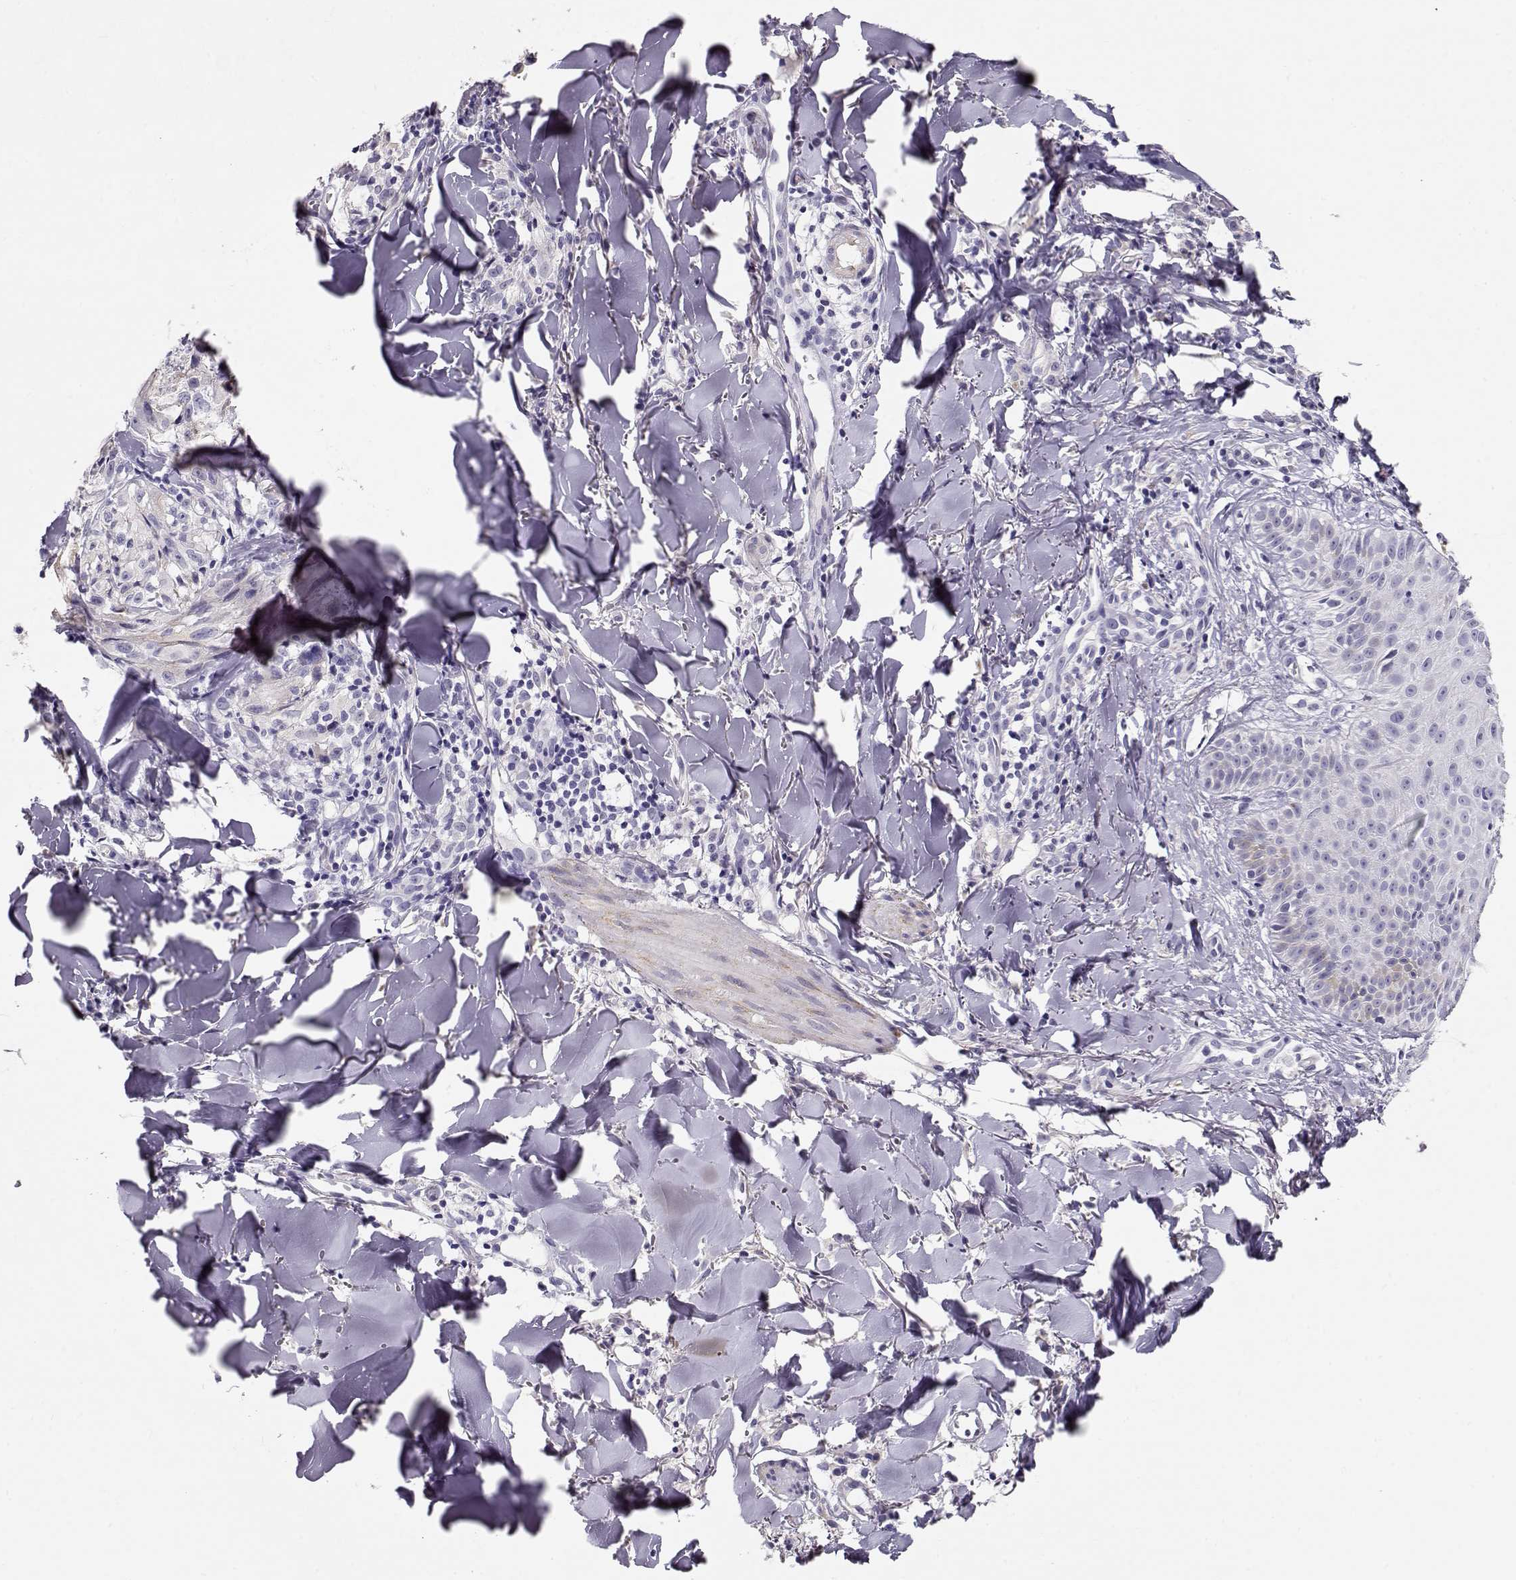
{"staining": {"intensity": "negative", "quantity": "none", "location": "none"}, "tissue": "melanoma", "cell_type": "Tumor cells", "image_type": "cancer", "snomed": [{"axis": "morphology", "description": "Malignant melanoma, NOS"}, {"axis": "topography", "description": "Skin"}], "caption": "The IHC photomicrograph has no significant positivity in tumor cells of melanoma tissue.", "gene": "RBM44", "patient": {"sex": "male", "age": 51}}